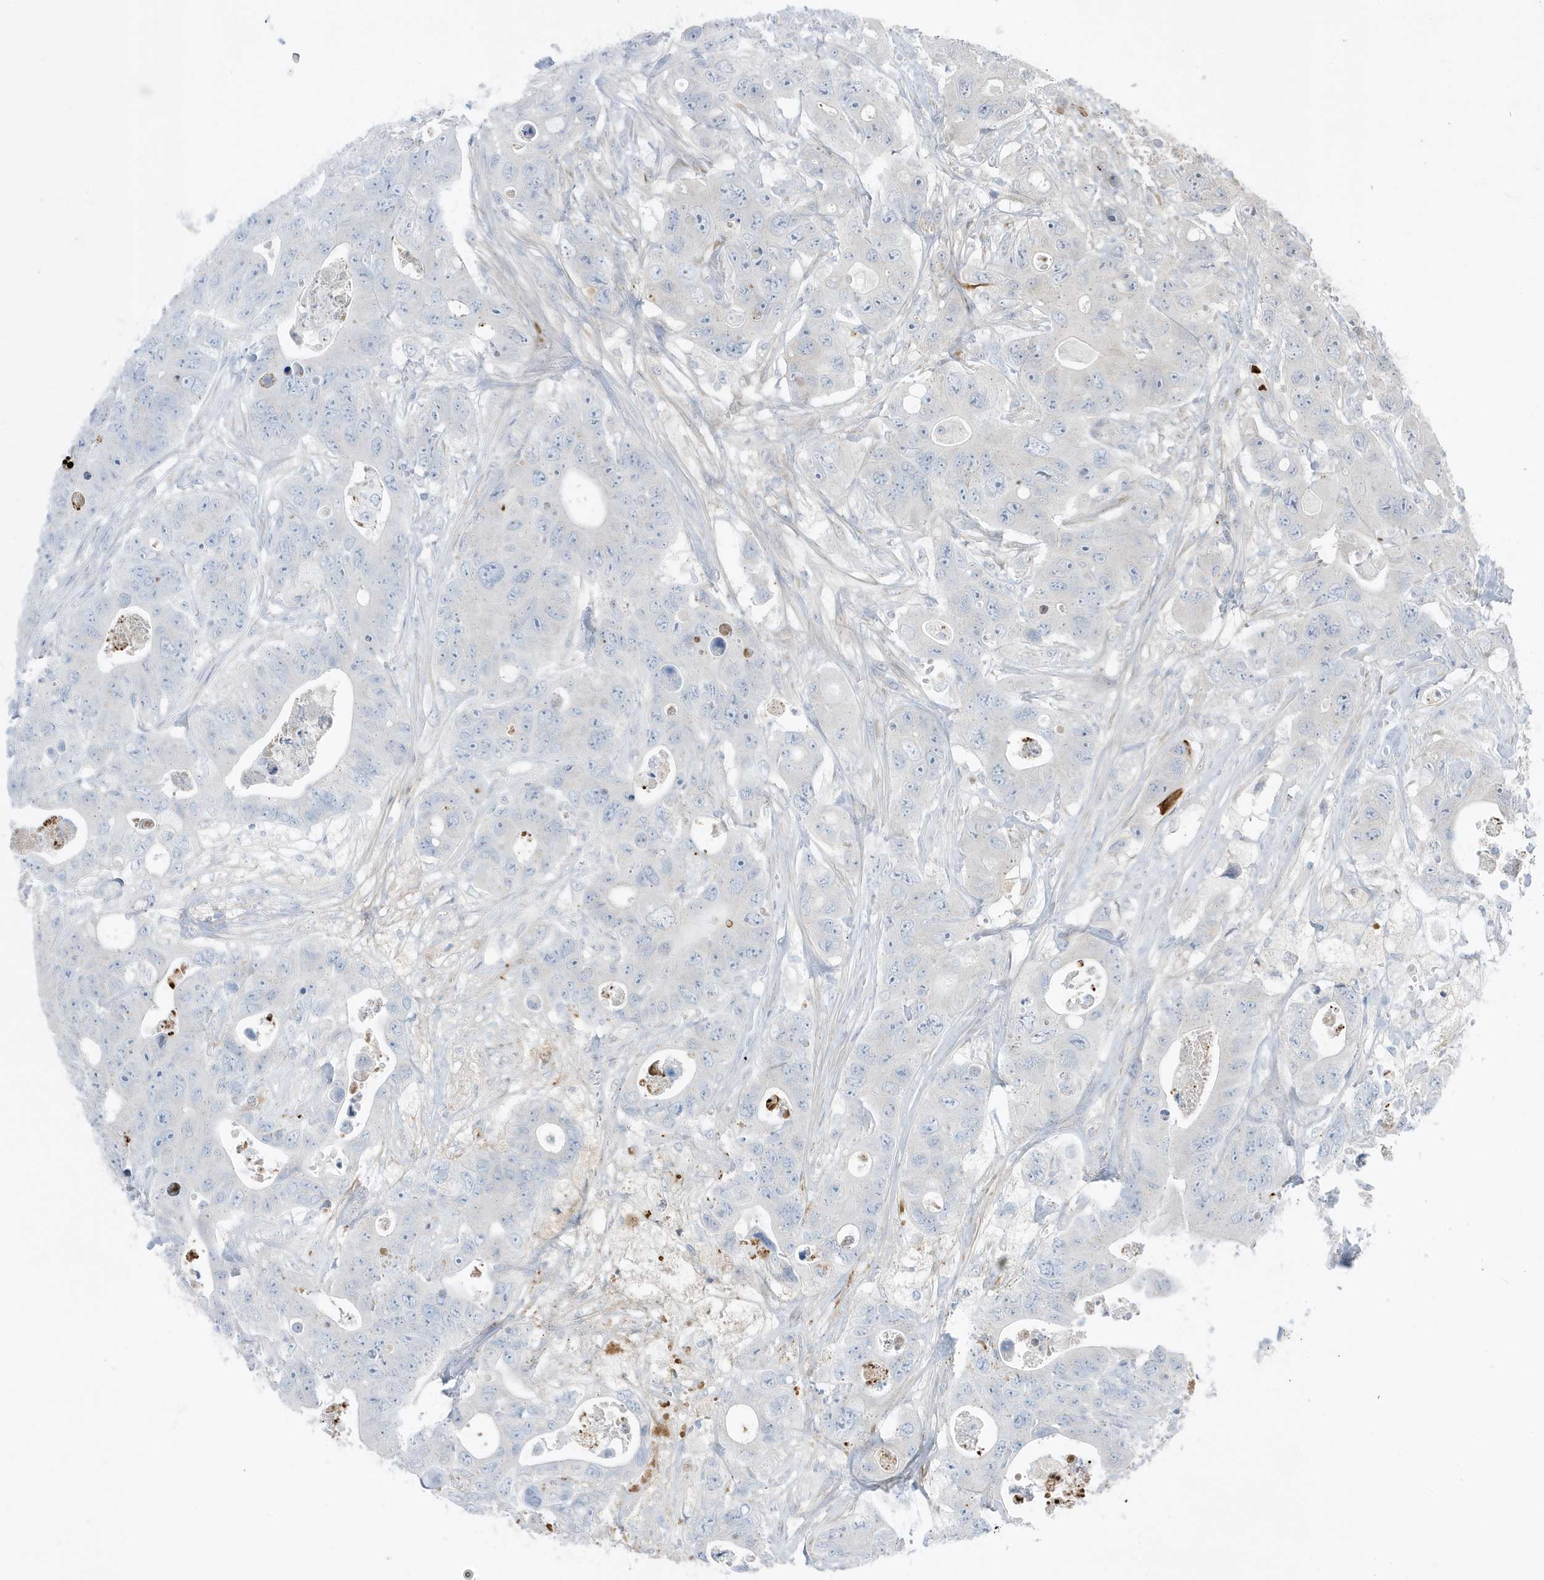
{"staining": {"intensity": "negative", "quantity": "none", "location": "none"}, "tissue": "colorectal cancer", "cell_type": "Tumor cells", "image_type": "cancer", "snomed": [{"axis": "morphology", "description": "Adenocarcinoma, NOS"}, {"axis": "topography", "description": "Colon"}], "caption": "Immunohistochemical staining of colorectal cancer demonstrates no significant expression in tumor cells.", "gene": "FNDC1", "patient": {"sex": "female", "age": 46}}